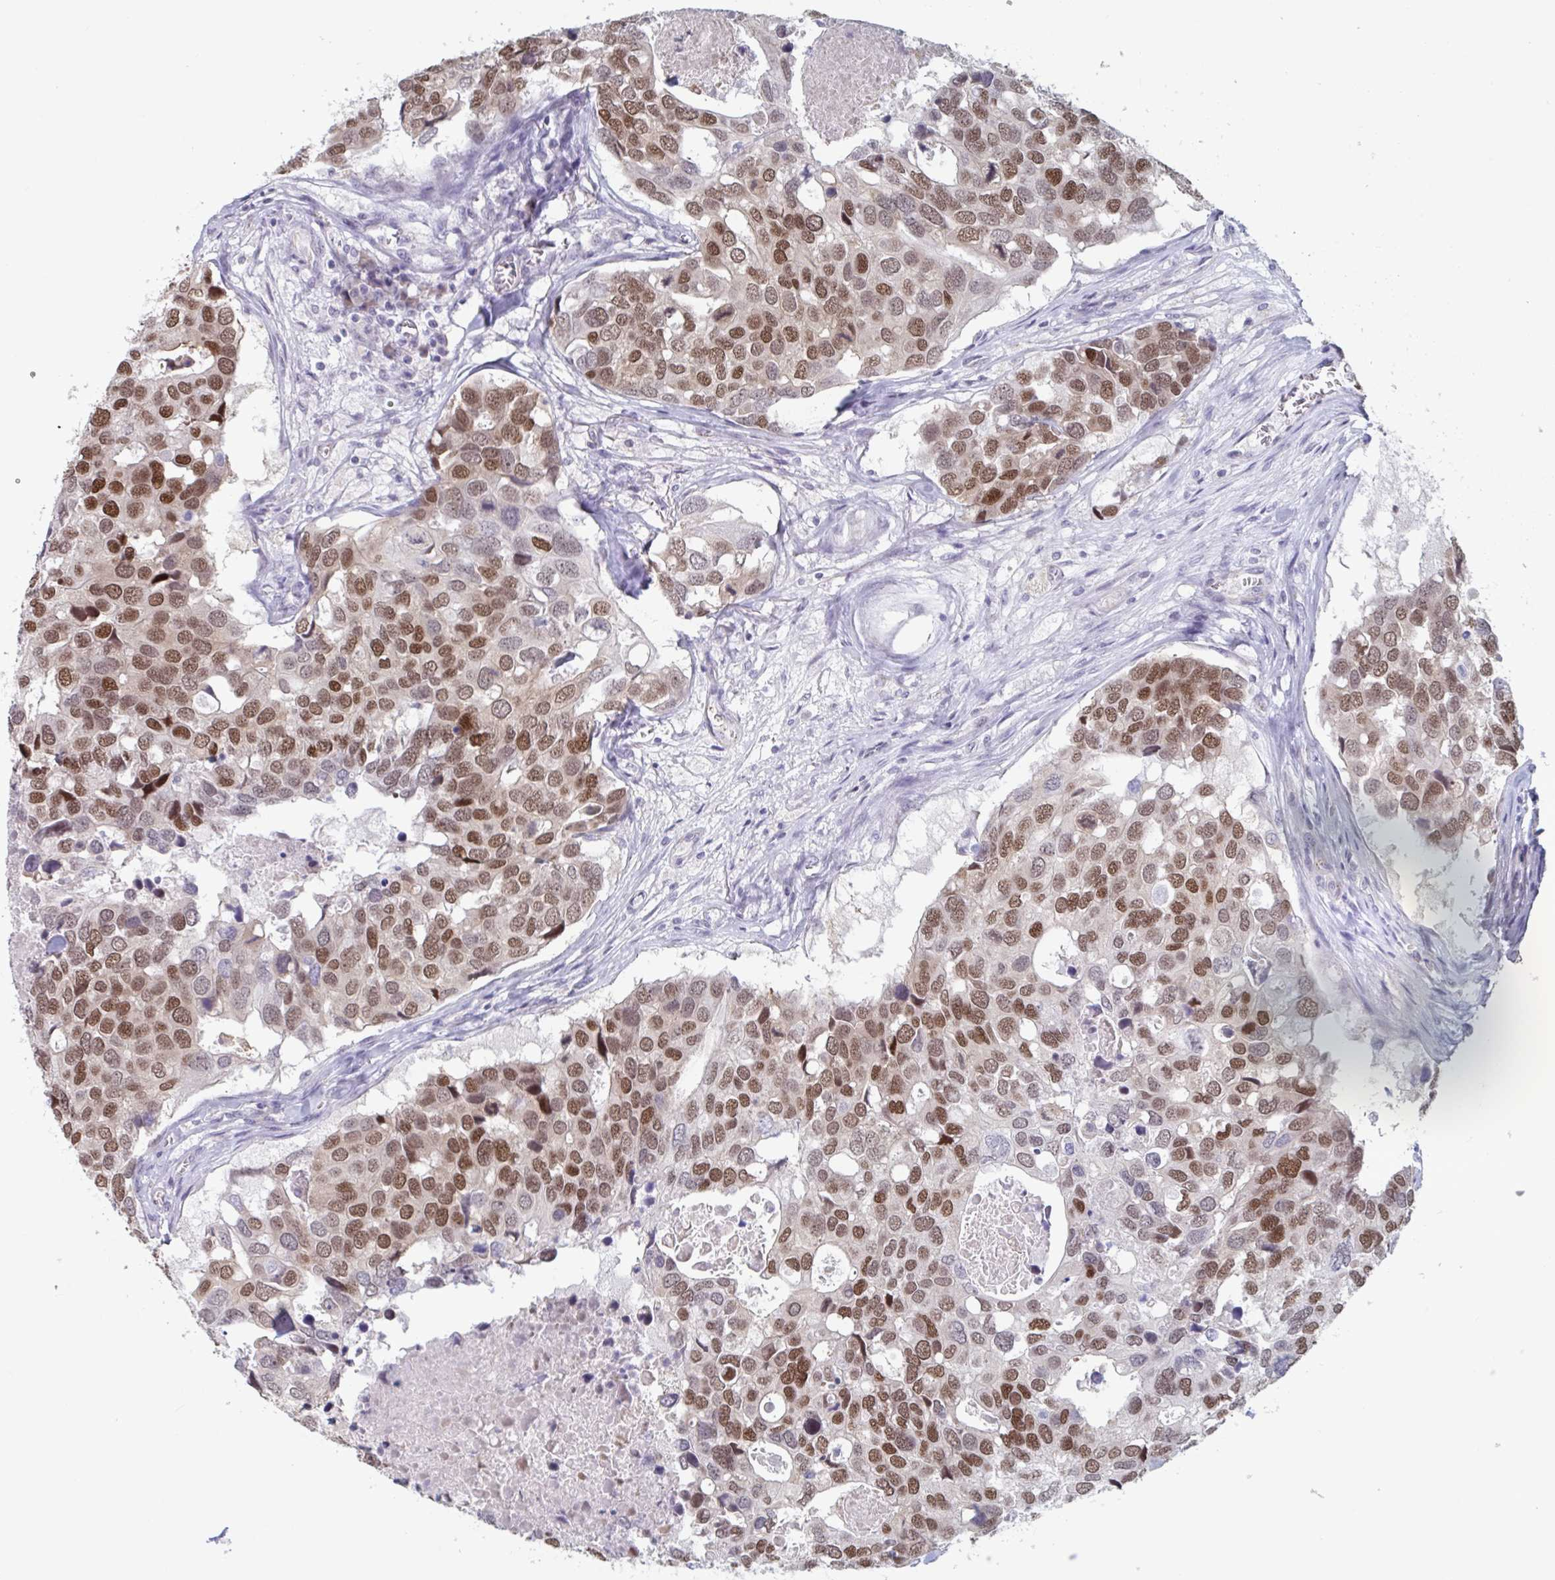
{"staining": {"intensity": "moderate", "quantity": ">75%", "location": "nuclear"}, "tissue": "breast cancer", "cell_type": "Tumor cells", "image_type": "cancer", "snomed": [{"axis": "morphology", "description": "Duct carcinoma"}, {"axis": "topography", "description": "Breast"}], "caption": "Immunohistochemistry of breast infiltrating ductal carcinoma demonstrates medium levels of moderate nuclear expression in about >75% of tumor cells.", "gene": "FOXA1", "patient": {"sex": "female", "age": 83}}